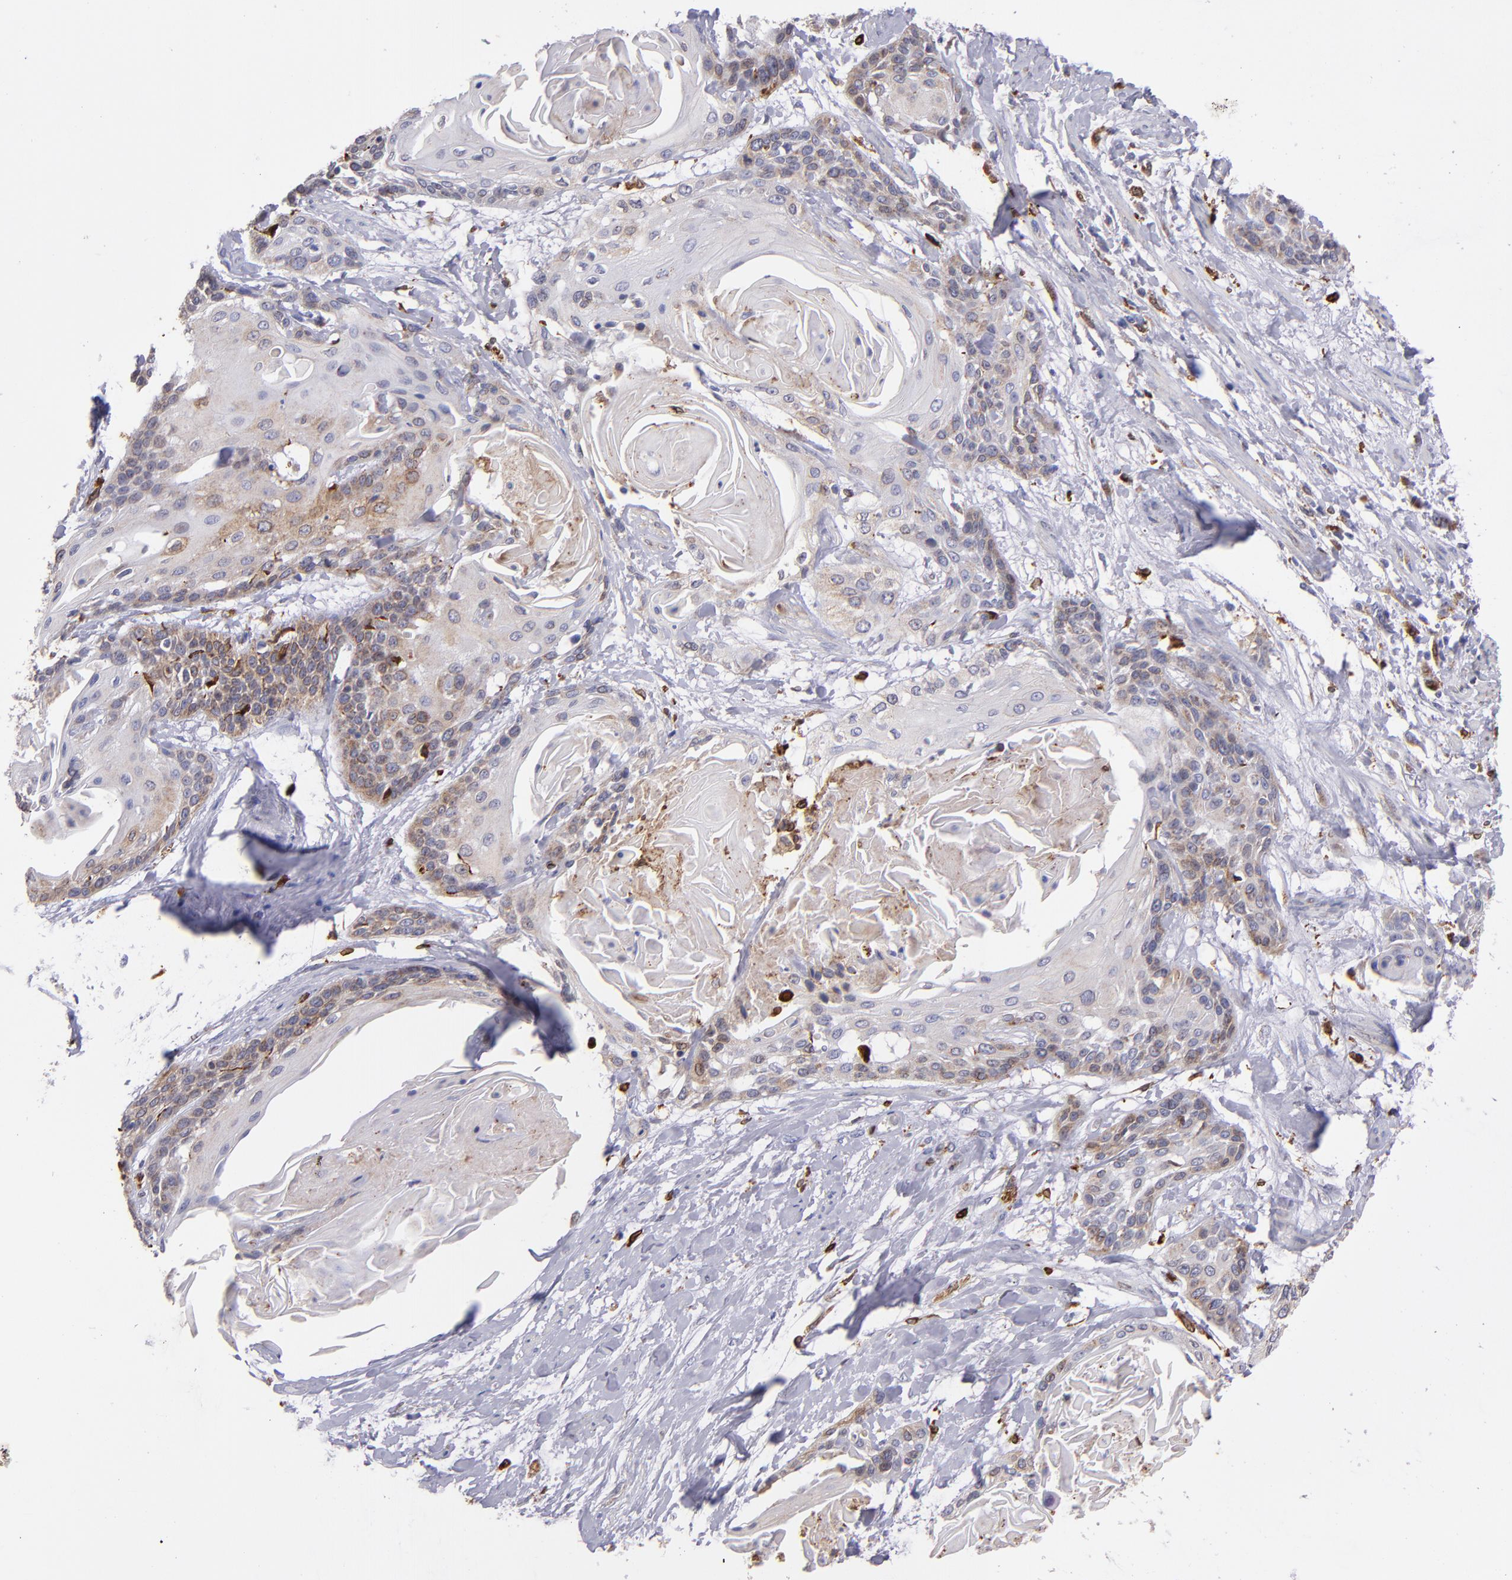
{"staining": {"intensity": "weak", "quantity": "<25%", "location": "cytoplasmic/membranous"}, "tissue": "cervical cancer", "cell_type": "Tumor cells", "image_type": "cancer", "snomed": [{"axis": "morphology", "description": "Squamous cell carcinoma, NOS"}, {"axis": "topography", "description": "Cervix"}], "caption": "Histopathology image shows no protein positivity in tumor cells of cervical squamous cell carcinoma tissue.", "gene": "PTGS1", "patient": {"sex": "female", "age": 57}}